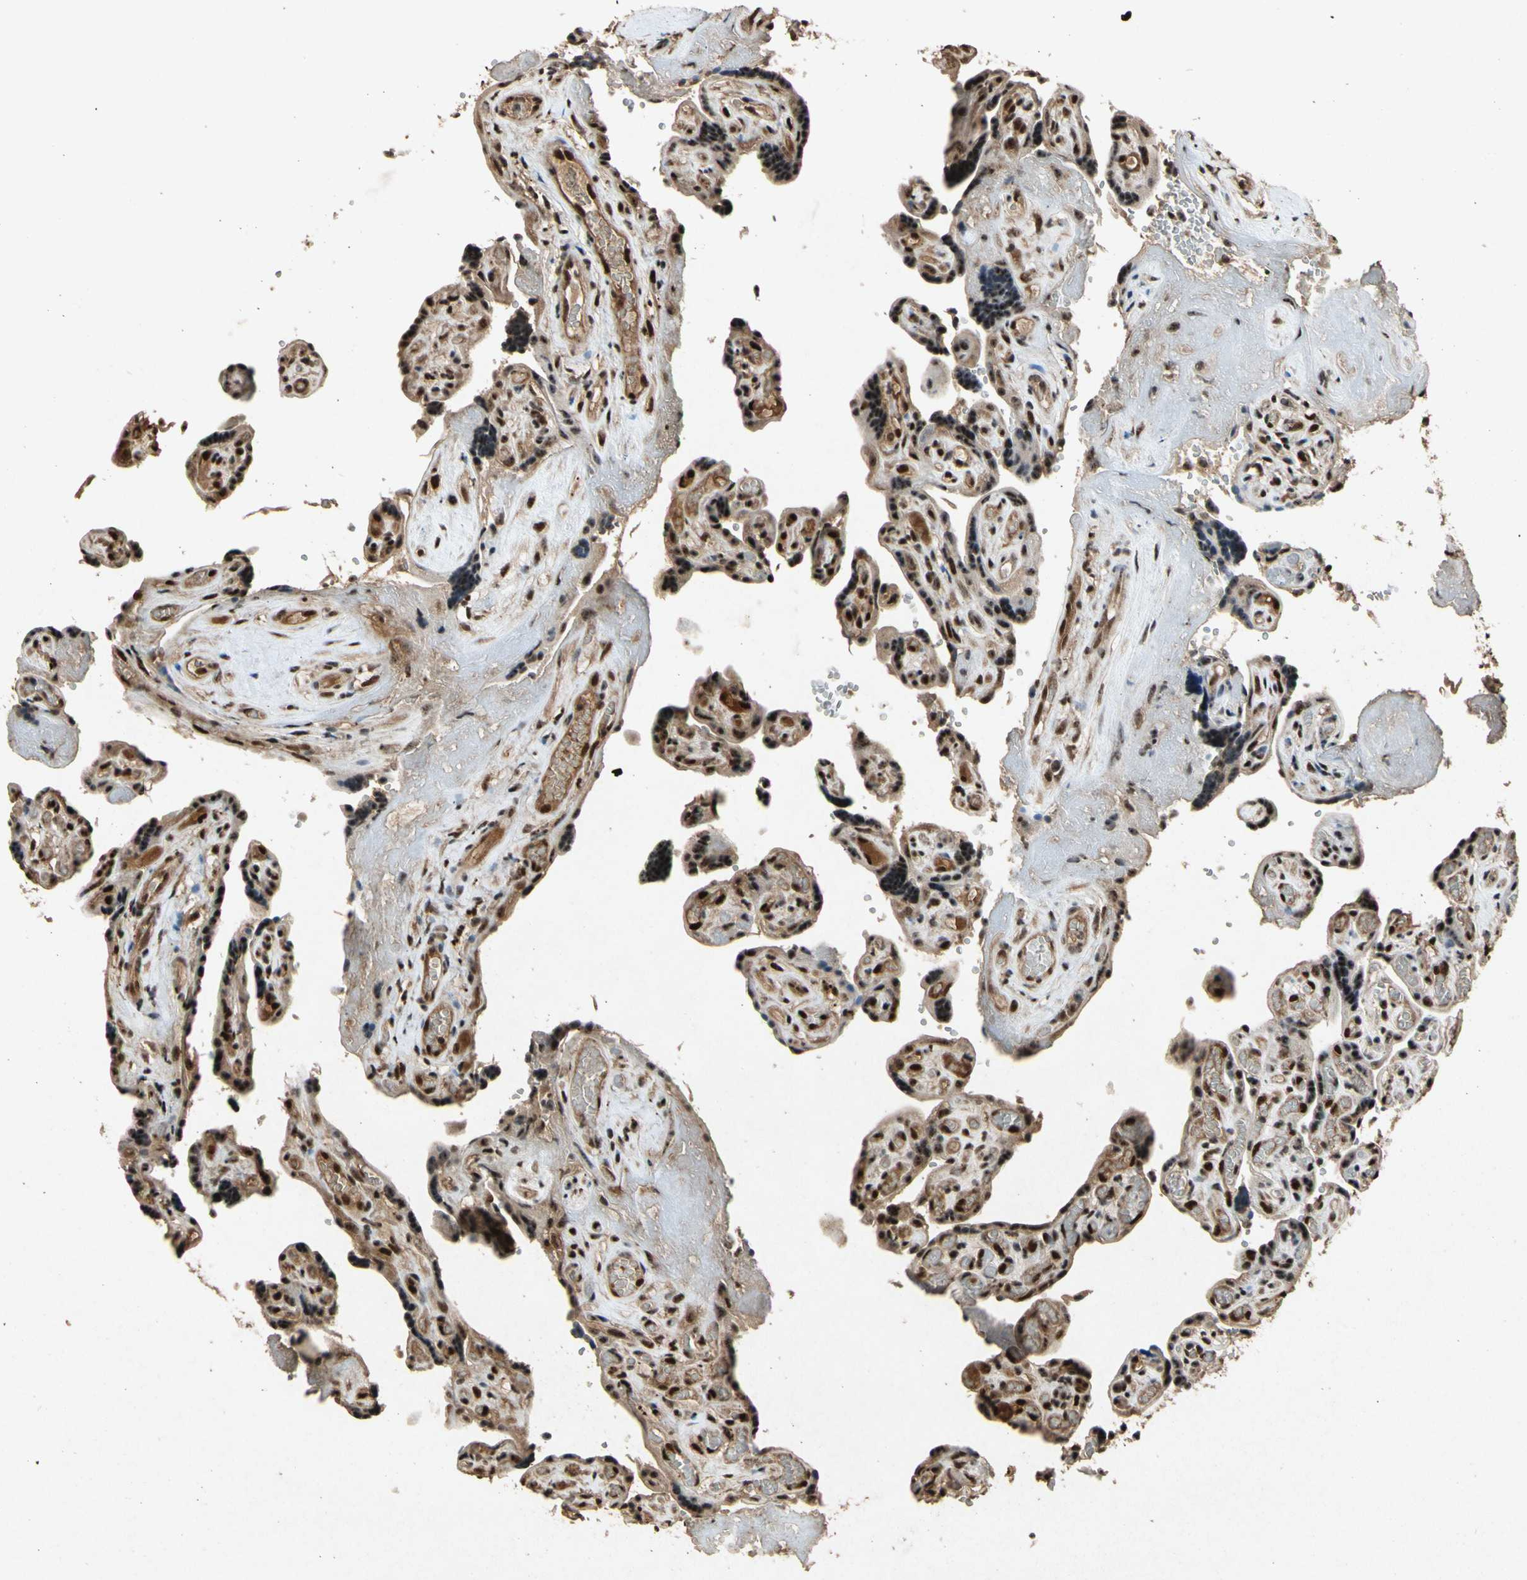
{"staining": {"intensity": "strong", "quantity": ">75%", "location": "nuclear"}, "tissue": "placenta", "cell_type": "Decidual cells", "image_type": "normal", "snomed": [{"axis": "morphology", "description": "Normal tissue, NOS"}, {"axis": "topography", "description": "Placenta"}], "caption": "Strong nuclear positivity for a protein is present in about >75% of decidual cells of benign placenta using immunohistochemistry.", "gene": "PML", "patient": {"sex": "female", "age": 30}}